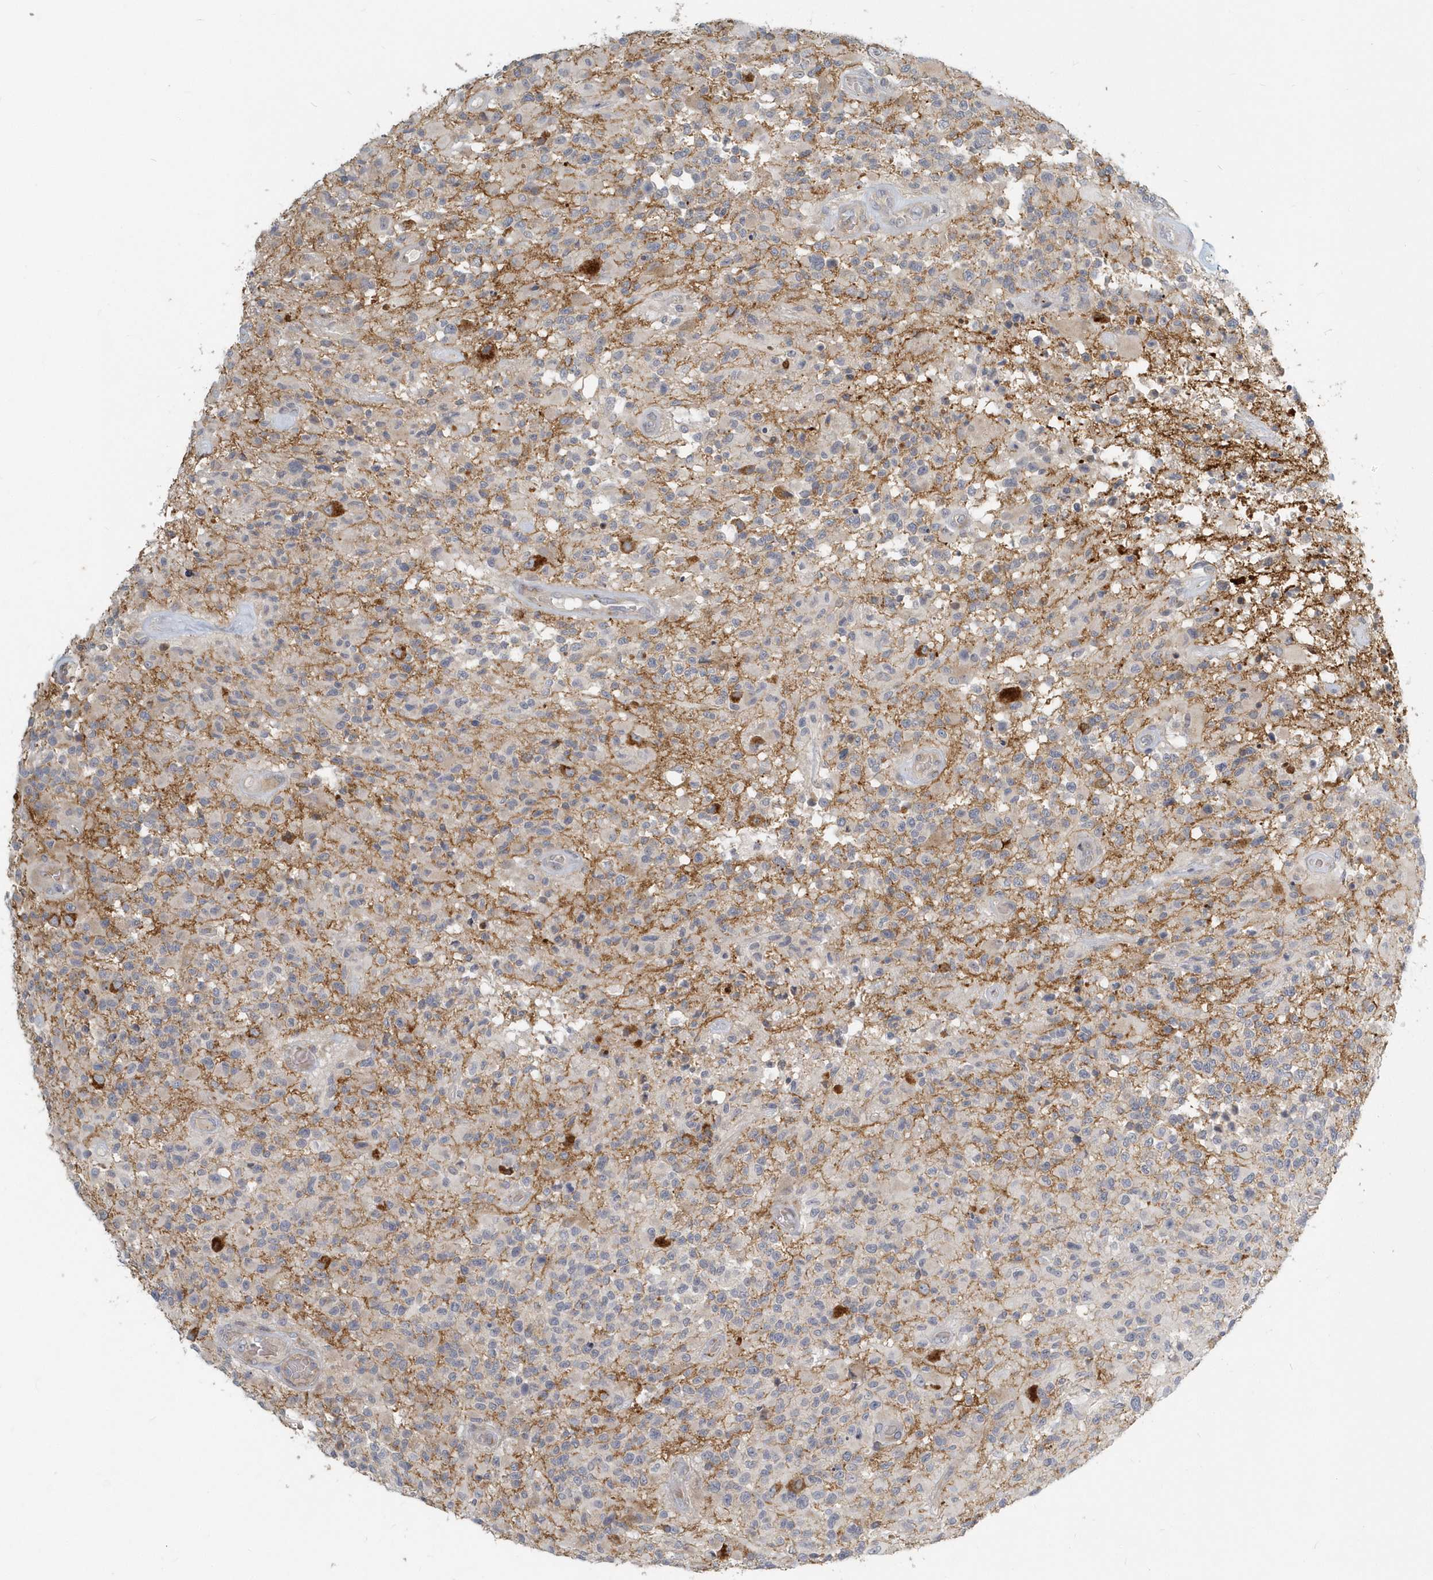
{"staining": {"intensity": "negative", "quantity": "none", "location": "none"}, "tissue": "glioma", "cell_type": "Tumor cells", "image_type": "cancer", "snomed": [{"axis": "morphology", "description": "Glioma, malignant, High grade"}, {"axis": "morphology", "description": "Glioblastoma, NOS"}, {"axis": "topography", "description": "Brain"}], "caption": "An IHC photomicrograph of glioma is shown. There is no staining in tumor cells of glioma.", "gene": "NAPB", "patient": {"sex": "male", "age": 60}}